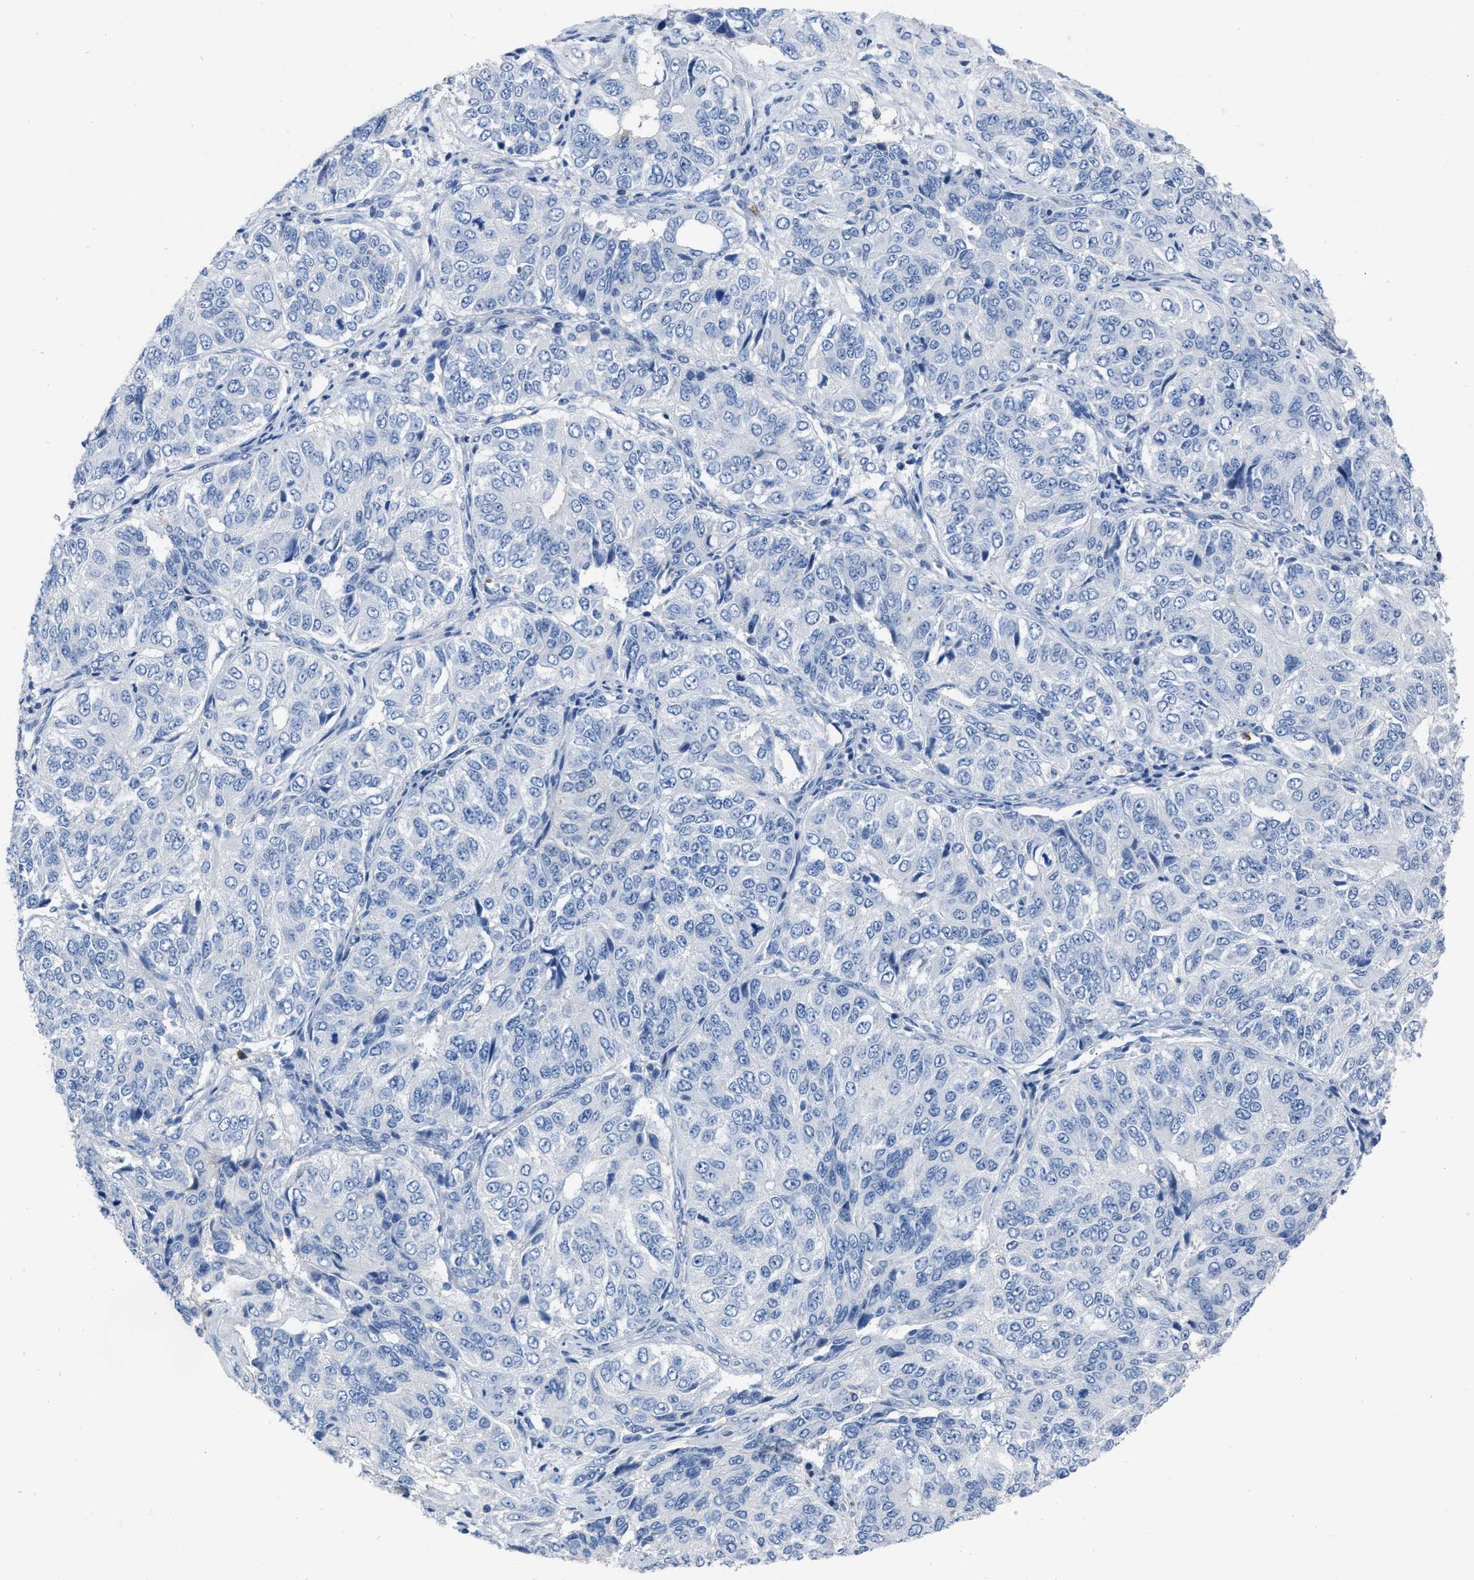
{"staining": {"intensity": "negative", "quantity": "none", "location": "none"}, "tissue": "ovarian cancer", "cell_type": "Tumor cells", "image_type": "cancer", "snomed": [{"axis": "morphology", "description": "Carcinoma, endometroid"}, {"axis": "topography", "description": "Ovary"}], "caption": "High power microscopy micrograph of an IHC image of ovarian cancer (endometroid carcinoma), revealing no significant staining in tumor cells.", "gene": "PRMT2", "patient": {"sex": "female", "age": 51}}